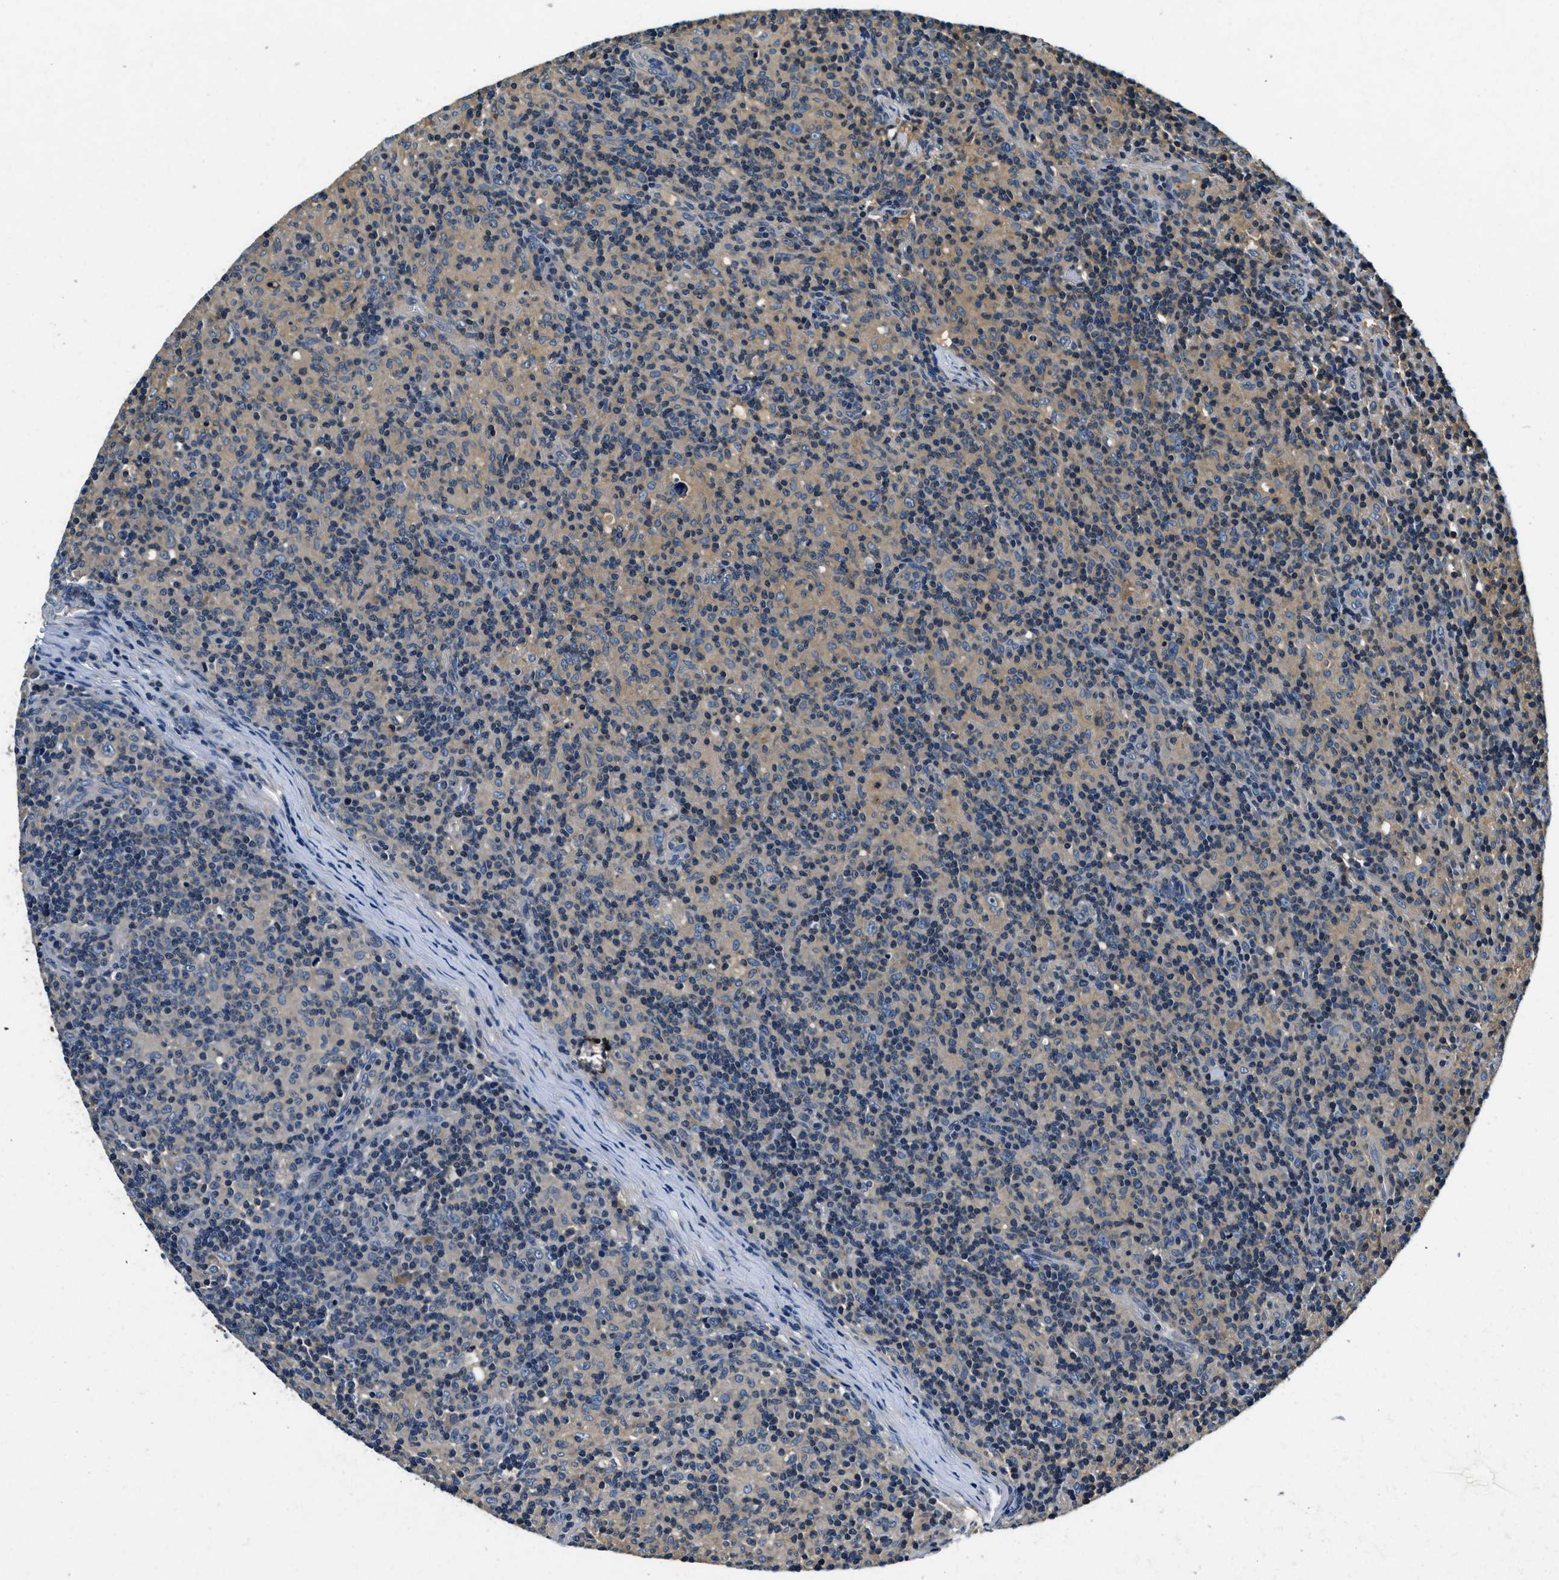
{"staining": {"intensity": "weak", "quantity": "<25%", "location": "cytoplasmic/membranous"}, "tissue": "lymphoma", "cell_type": "Tumor cells", "image_type": "cancer", "snomed": [{"axis": "morphology", "description": "Hodgkin's disease, NOS"}, {"axis": "topography", "description": "Lymph node"}], "caption": "High magnification brightfield microscopy of lymphoma stained with DAB (brown) and counterstained with hematoxylin (blue): tumor cells show no significant positivity.", "gene": "RESF1", "patient": {"sex": "male", "age": 70}}